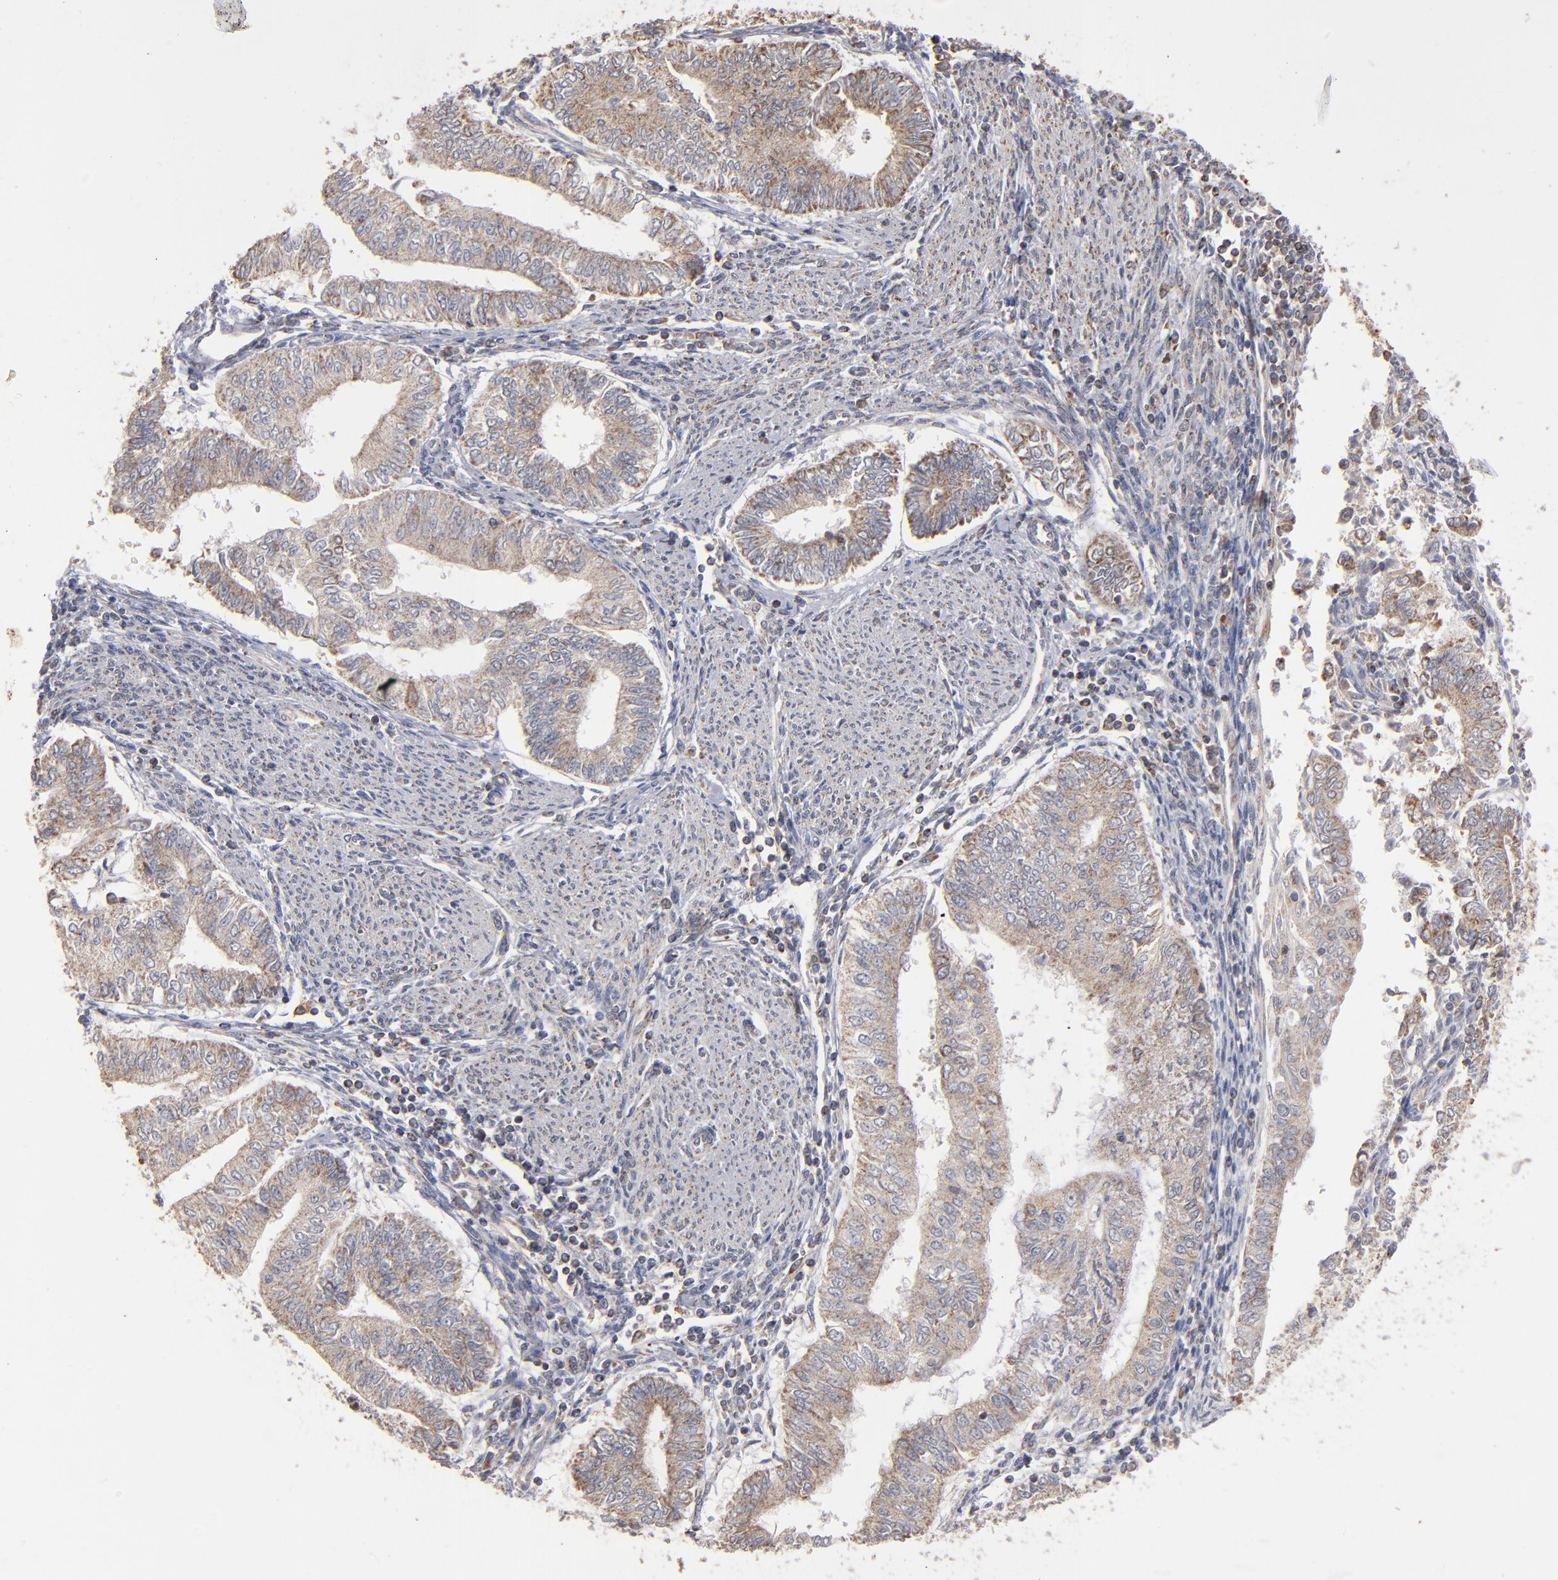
{"staining": {"intensity": "moderate", "quantity": ">75%", "location": "cytoplasmic/membranous"}, "tissue": "endometrial cancer", "cell_type": "Tumor cells", "image_type": "cancer", "snomed": [{"axis": "morphology", "description": "Adenocarcinoma, NOS"}, {"axis": "topography", "description": "Endometrium"}], "caption": "Immunohistochemical staining of endometrial adenocarcinoma demonstrates medium levels of moderate cytoplasmic/membranous expression in approximately >75% of tumor cells.", "gene": "MIPOL1", "patient": {"sex": "female", "age": 66}}